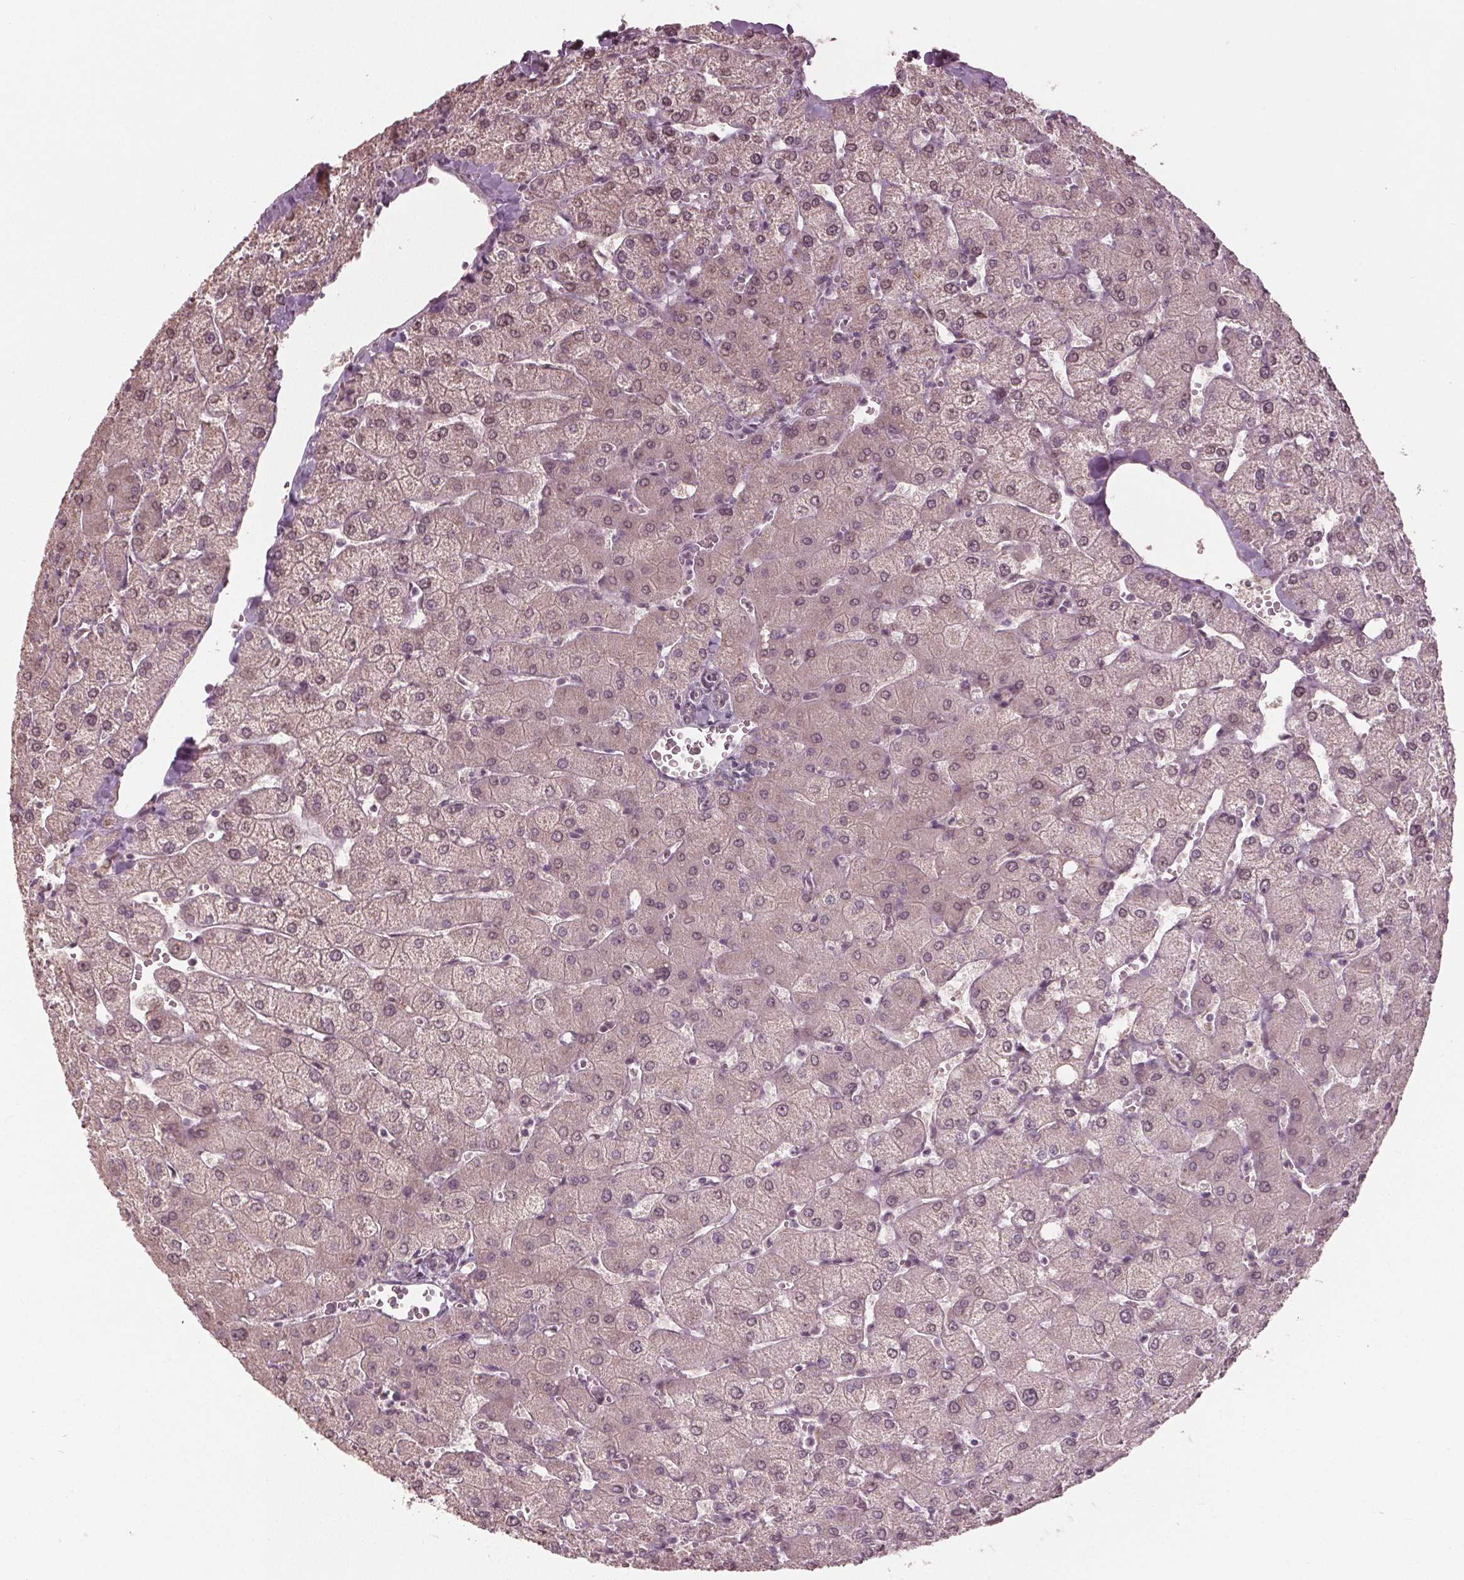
{"staining": {"intensity": "negative", "quantity": "none", "location": "none"}, "tissue": "liver", "cell_type": "Cholangiocytes", "image_type": "normal", "snomed": [{"axis": "morphology", "description": "Normal tissue, NOS"}, {"axis": "topography", "description": "Liver"}], "caption": "This is a micrograph of immunohistochemistry (IHC) staining of normal liver, which shows no expression in cholangiocytes.", "gene": "CXCL16", "patient": {"sex": "female", "age": 54}}